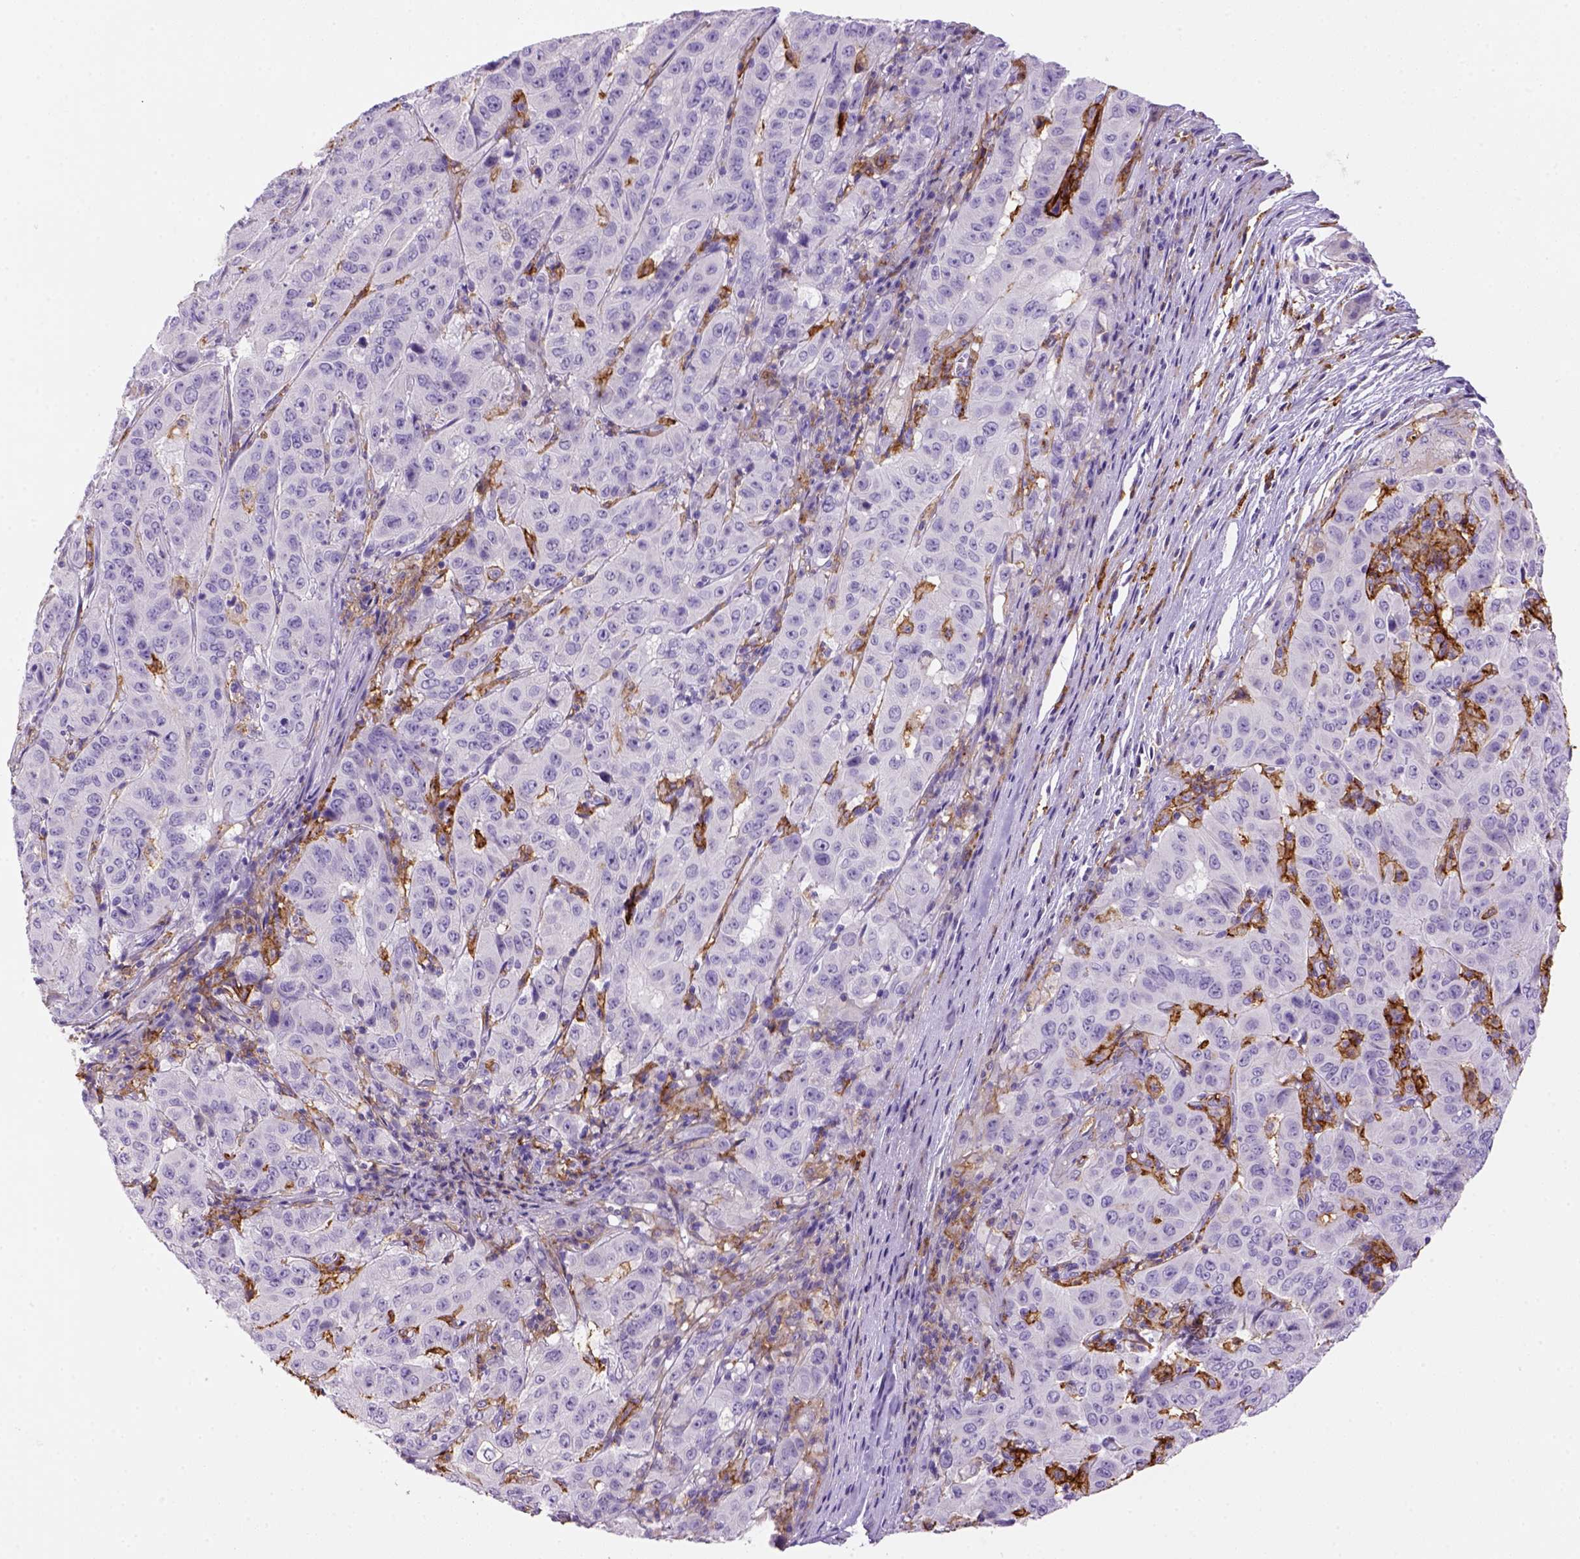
{"staining": {"intensity": "negative", "quantity": "none", "location": "none"}, "tissue": "pancreatic cancer", "cell_type": "Tumor cells", "image_type": "cancer", "snomed": [{"axis": "morphology", "description": "Adenocarcinoma, NOS"}, {"axis": "topography", "description": "Pancreas"}], "caption": "DAB immunohistochemical staining of human adenocarcinoma (pancreatic) displays no significant staining in tumor cells. (IHC, brightfield microscopy, high magnification).", "gene": "CD14", "patient": {"sex": "male", "age": 63}}